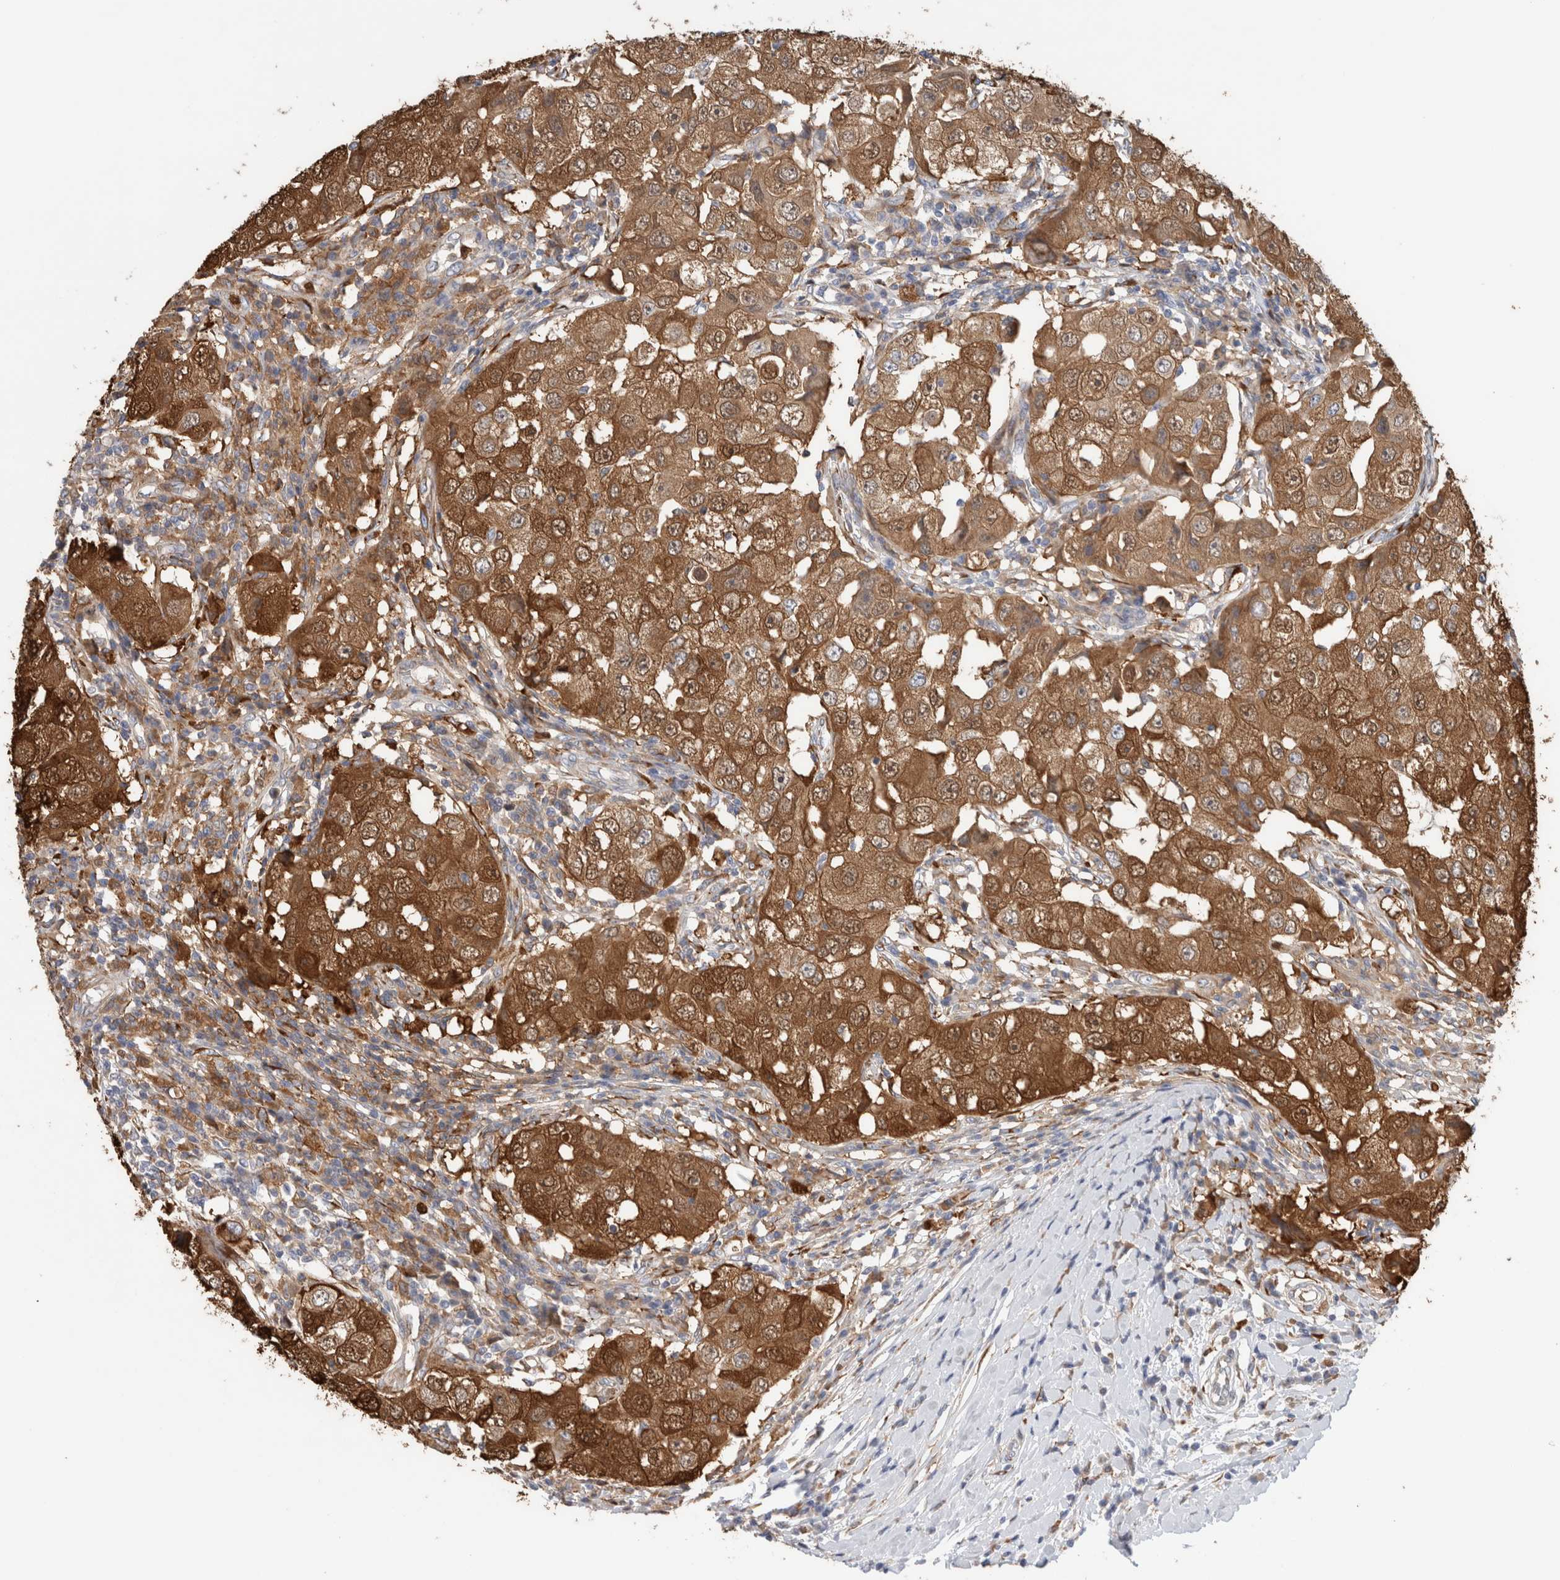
{"staining": {"intensity": "moderate", "quantity": ">75%", "location": "cytoplasmic/membranous,nuclear"}, "tissue": "breast cancer", "cell_type": "Tumor cells", "image_type": "cancer", "snomed": [{"axis": "morphology", "description": "Duct carcinoma"}, {"axis": "topography", "description": "Breast"}], "caption": "Brown immunohistochemical staining in breast intraductal carcinoma reveals moderate cytoplasmic/membranous and nuclear staining in approximately >75% of tumor cells.", "gene": "P4HA1", "patient": {"sex": "female", "age": 27}}